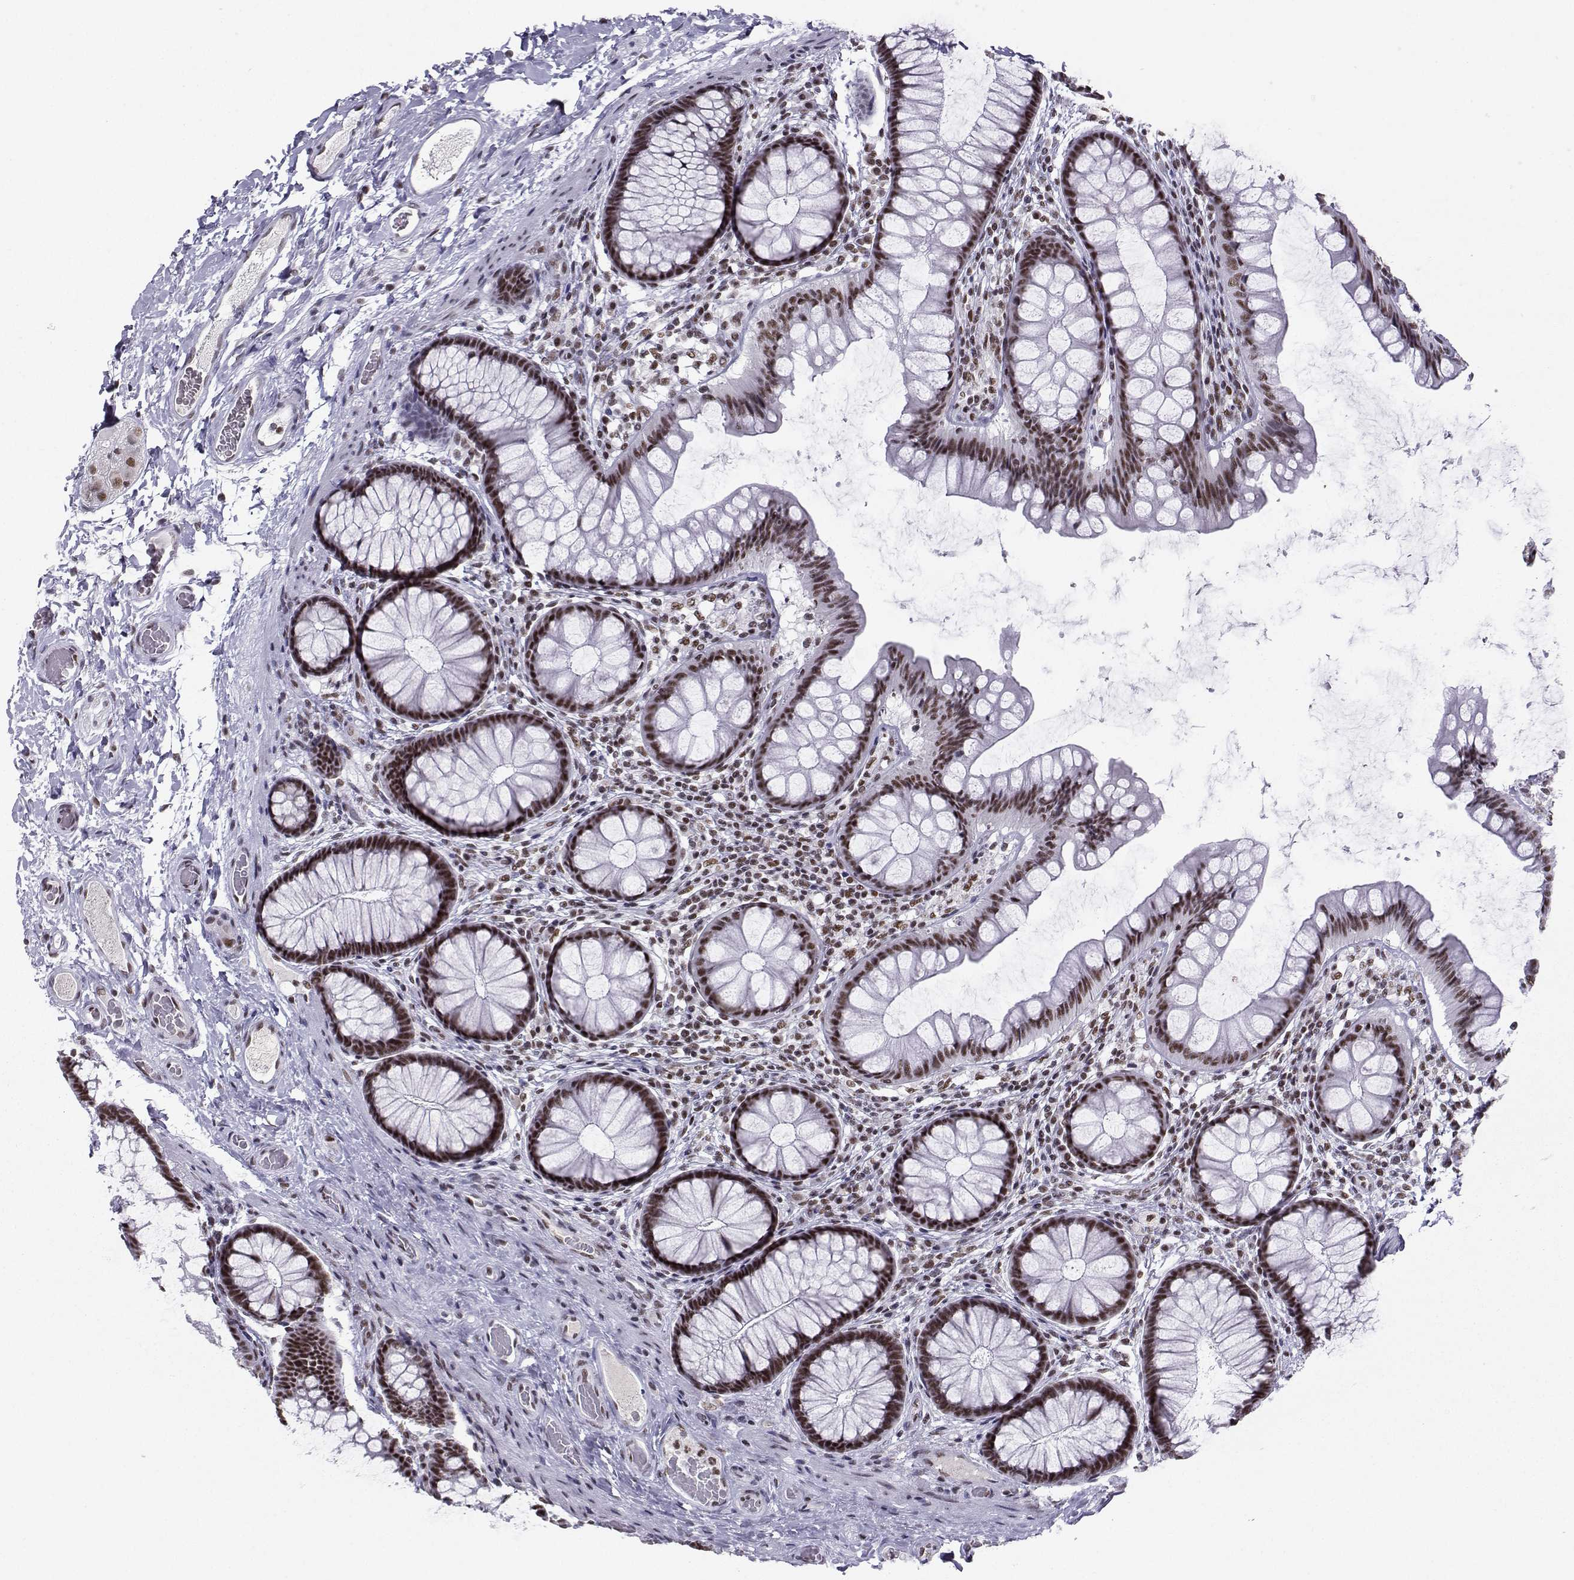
{"staining": {"intensity": "negative", "quantity": "none", "location": "none"}, "tissue": "colon", "cell_type": "Endothelial cells", "image_type": "normal", "snomed": [{"axis": "morphology", "description": "Normal tissue, NOS"}, {"axis": "topography", "description": "Colon"}], "caption": "A micrograph of human colon is negative for staining in endothelial cells.", "gene": "SNRPB2", "patient": {"sex": "female", "age": 65}}